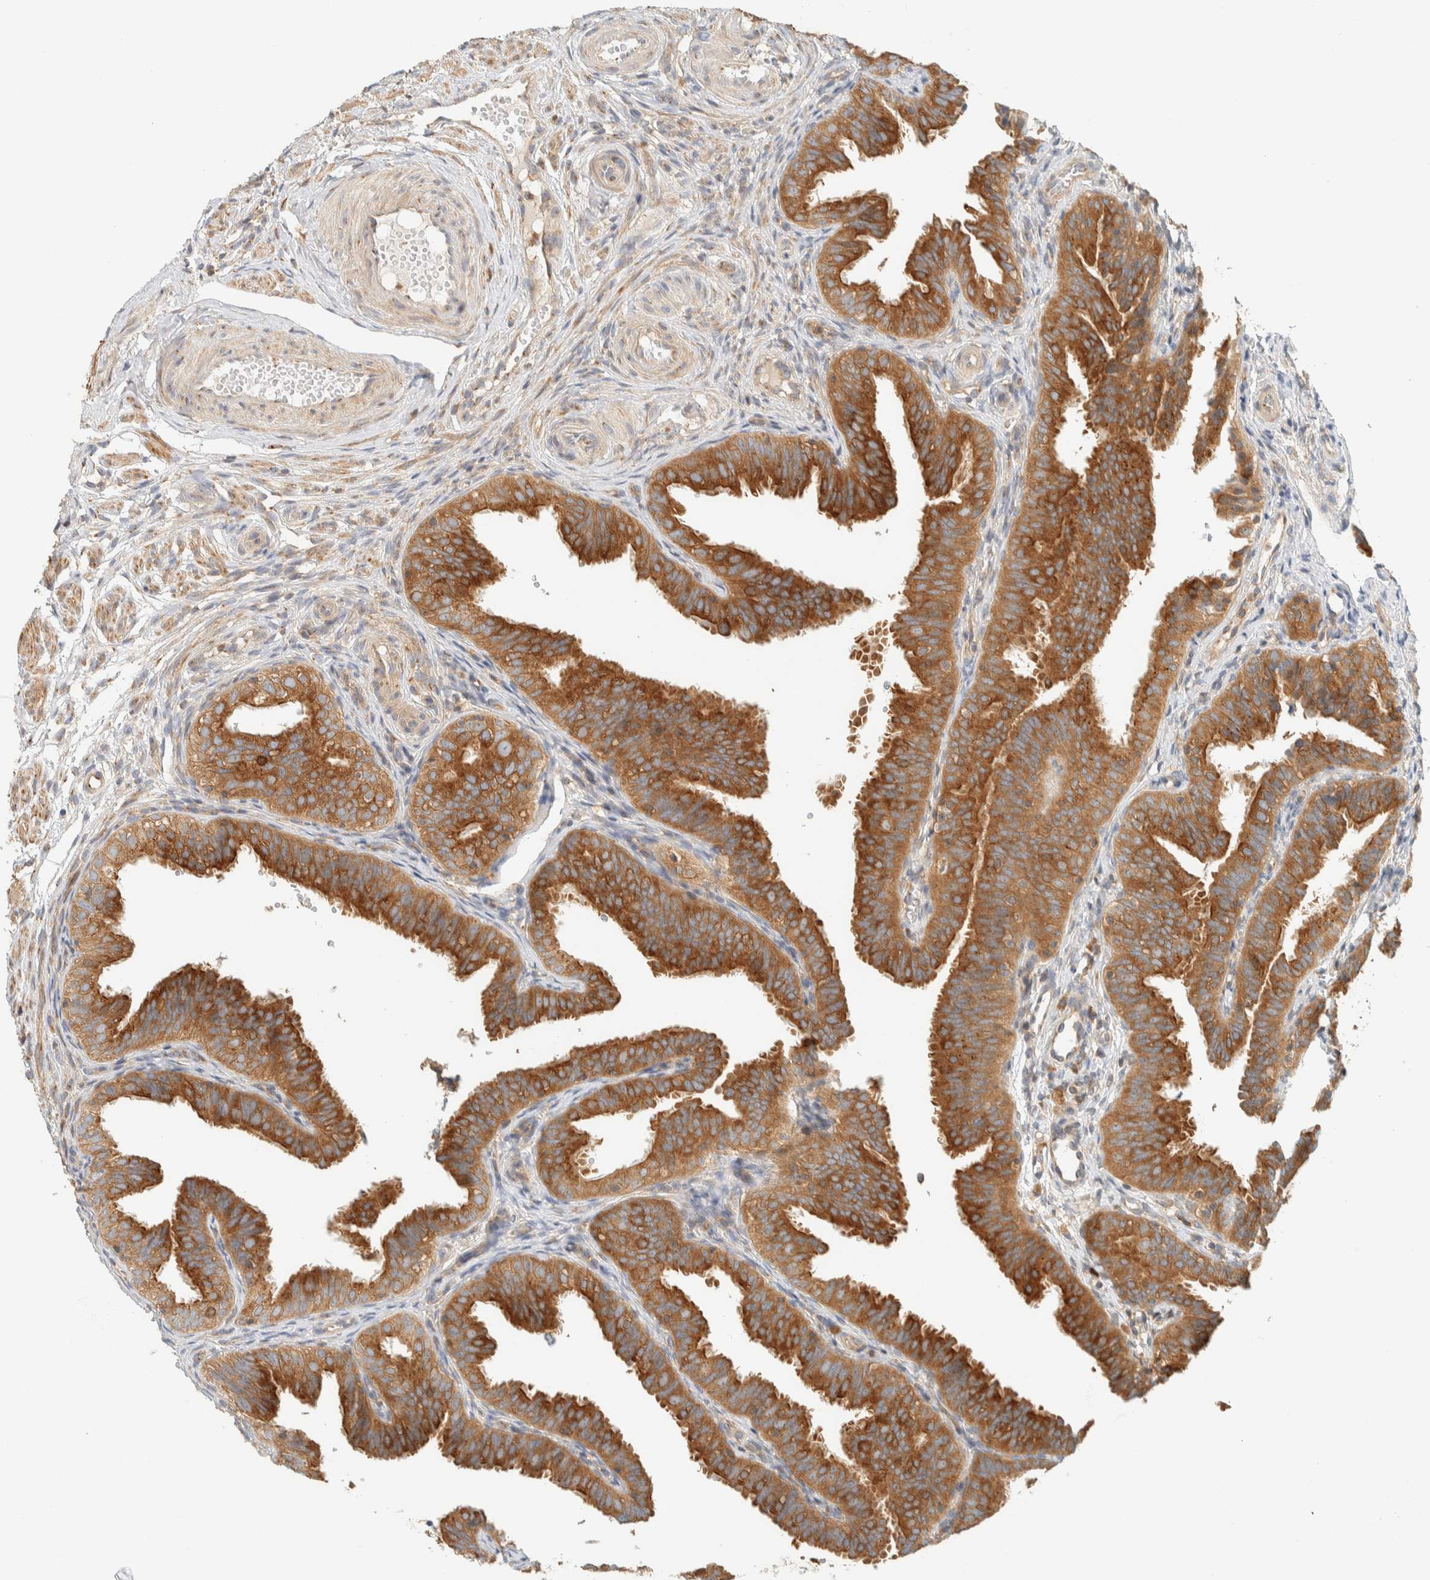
{"staining": {"intensity": "strong", "quantity": ">75%", "location": "cytoplasmic/membranous"}, "tissue": "fallopian tube", "cell_type": "Glandular cells", "image_type": "normal", "snomed": [{"axis": "morphology", "description": "Normal tissue, NOS"}, {"axis": "topography", "description": "Fallopian tube"}], "caption": "Glandular cells demonstrate high levels of strong cytoplasmic/membranous staining in about >75% of cells in benign fallopian tube.", "gene": "ARFGEF1", "patient": {"sex": "female", "age": 35}}